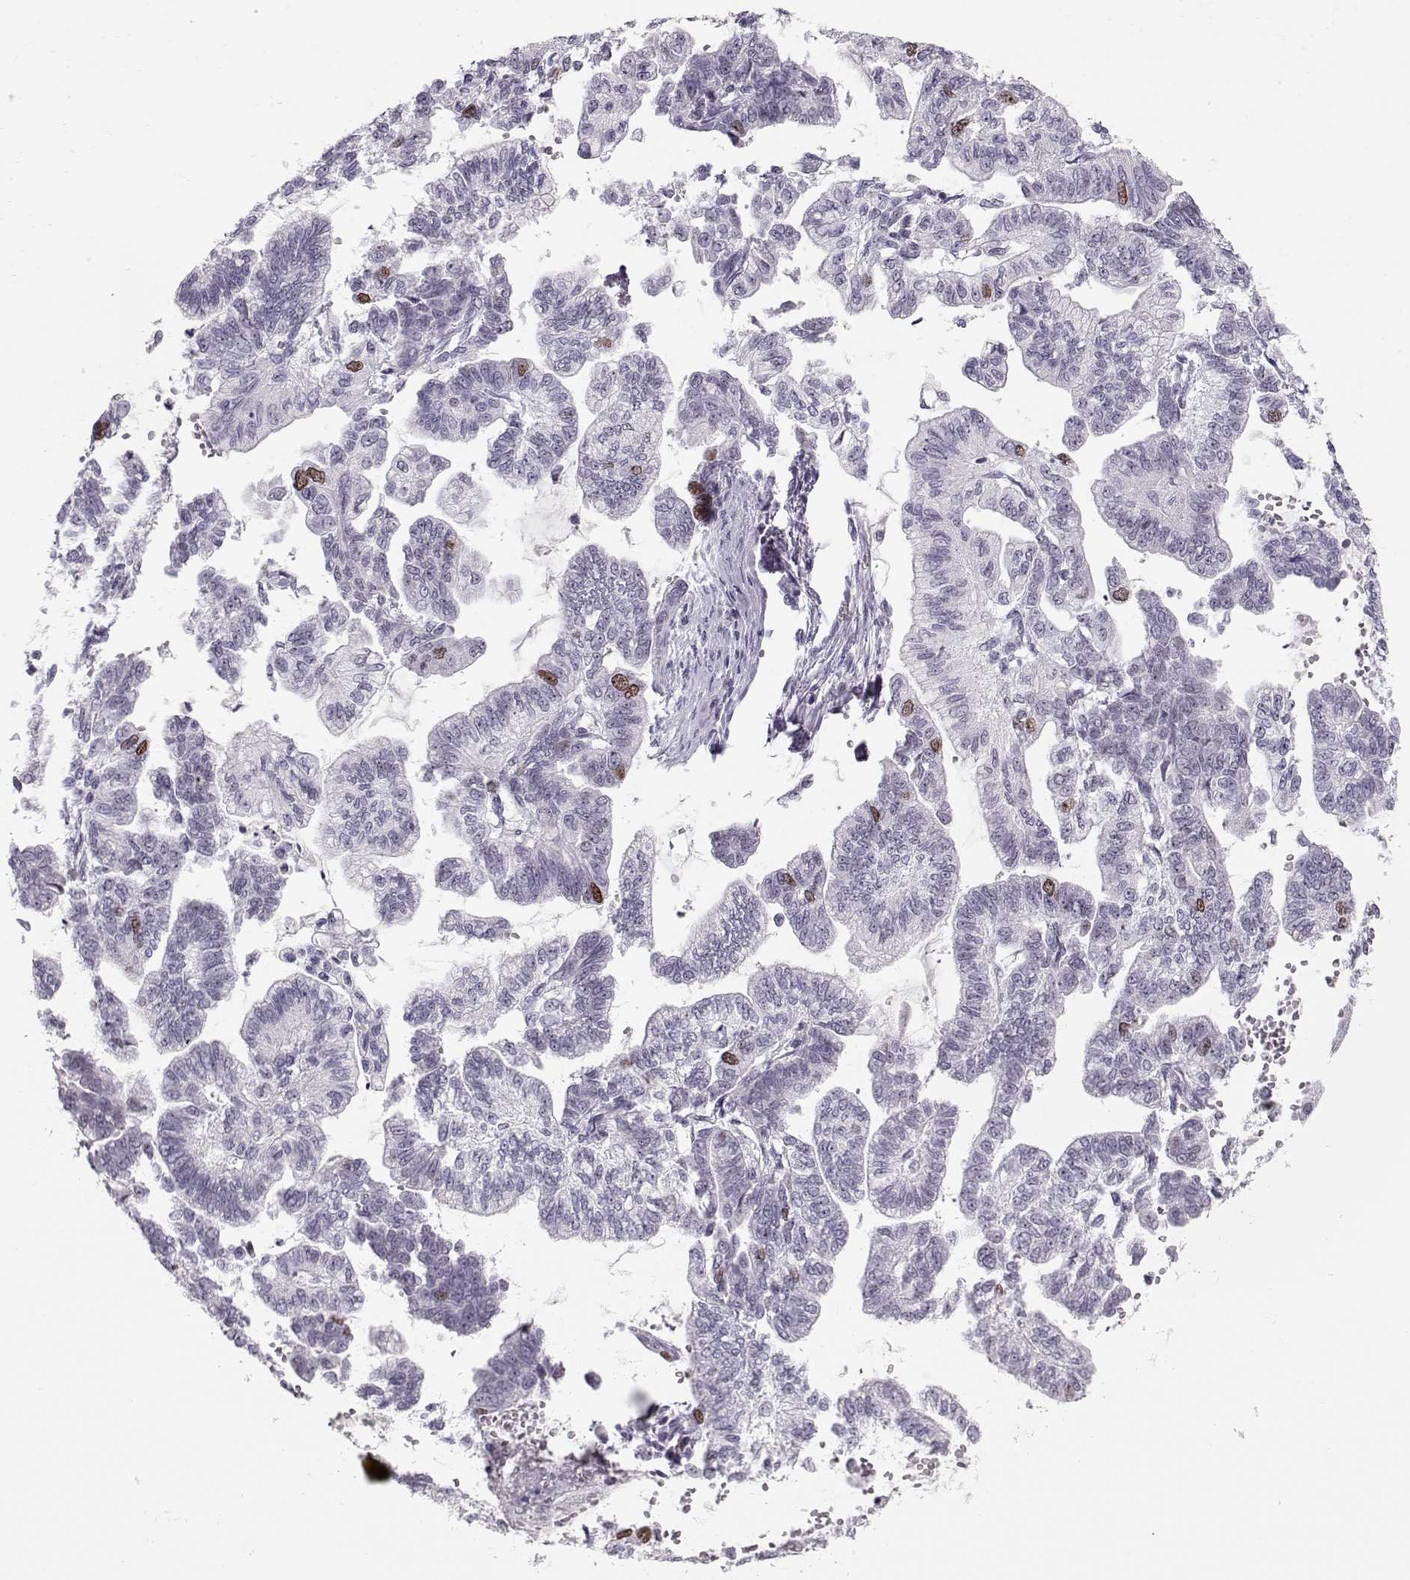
{"staining": {"intensity": "moderate", "quantity": "<25%", "location": "nuclear"}, "tissue": "stomach cancer", "cell_type": "Tumor cells", "image_type": "cancer", "snomed": [{"axis": "morphology", "description": "Adenocarcinoma, NOS"}, {"axis": "topography", "description": "Stomach"}], "caption": "High-magnification brightfield microscopy of stomach cancer (adenocarcinoma) stained with DAB (brown) and counterstained with hematoxylin (blue). tumor cells exhibit moderate nuclear positivity is present in approximately<25% of cells.", "gene": "SGO1", "patient": {"sex": "male", "age": 83}}